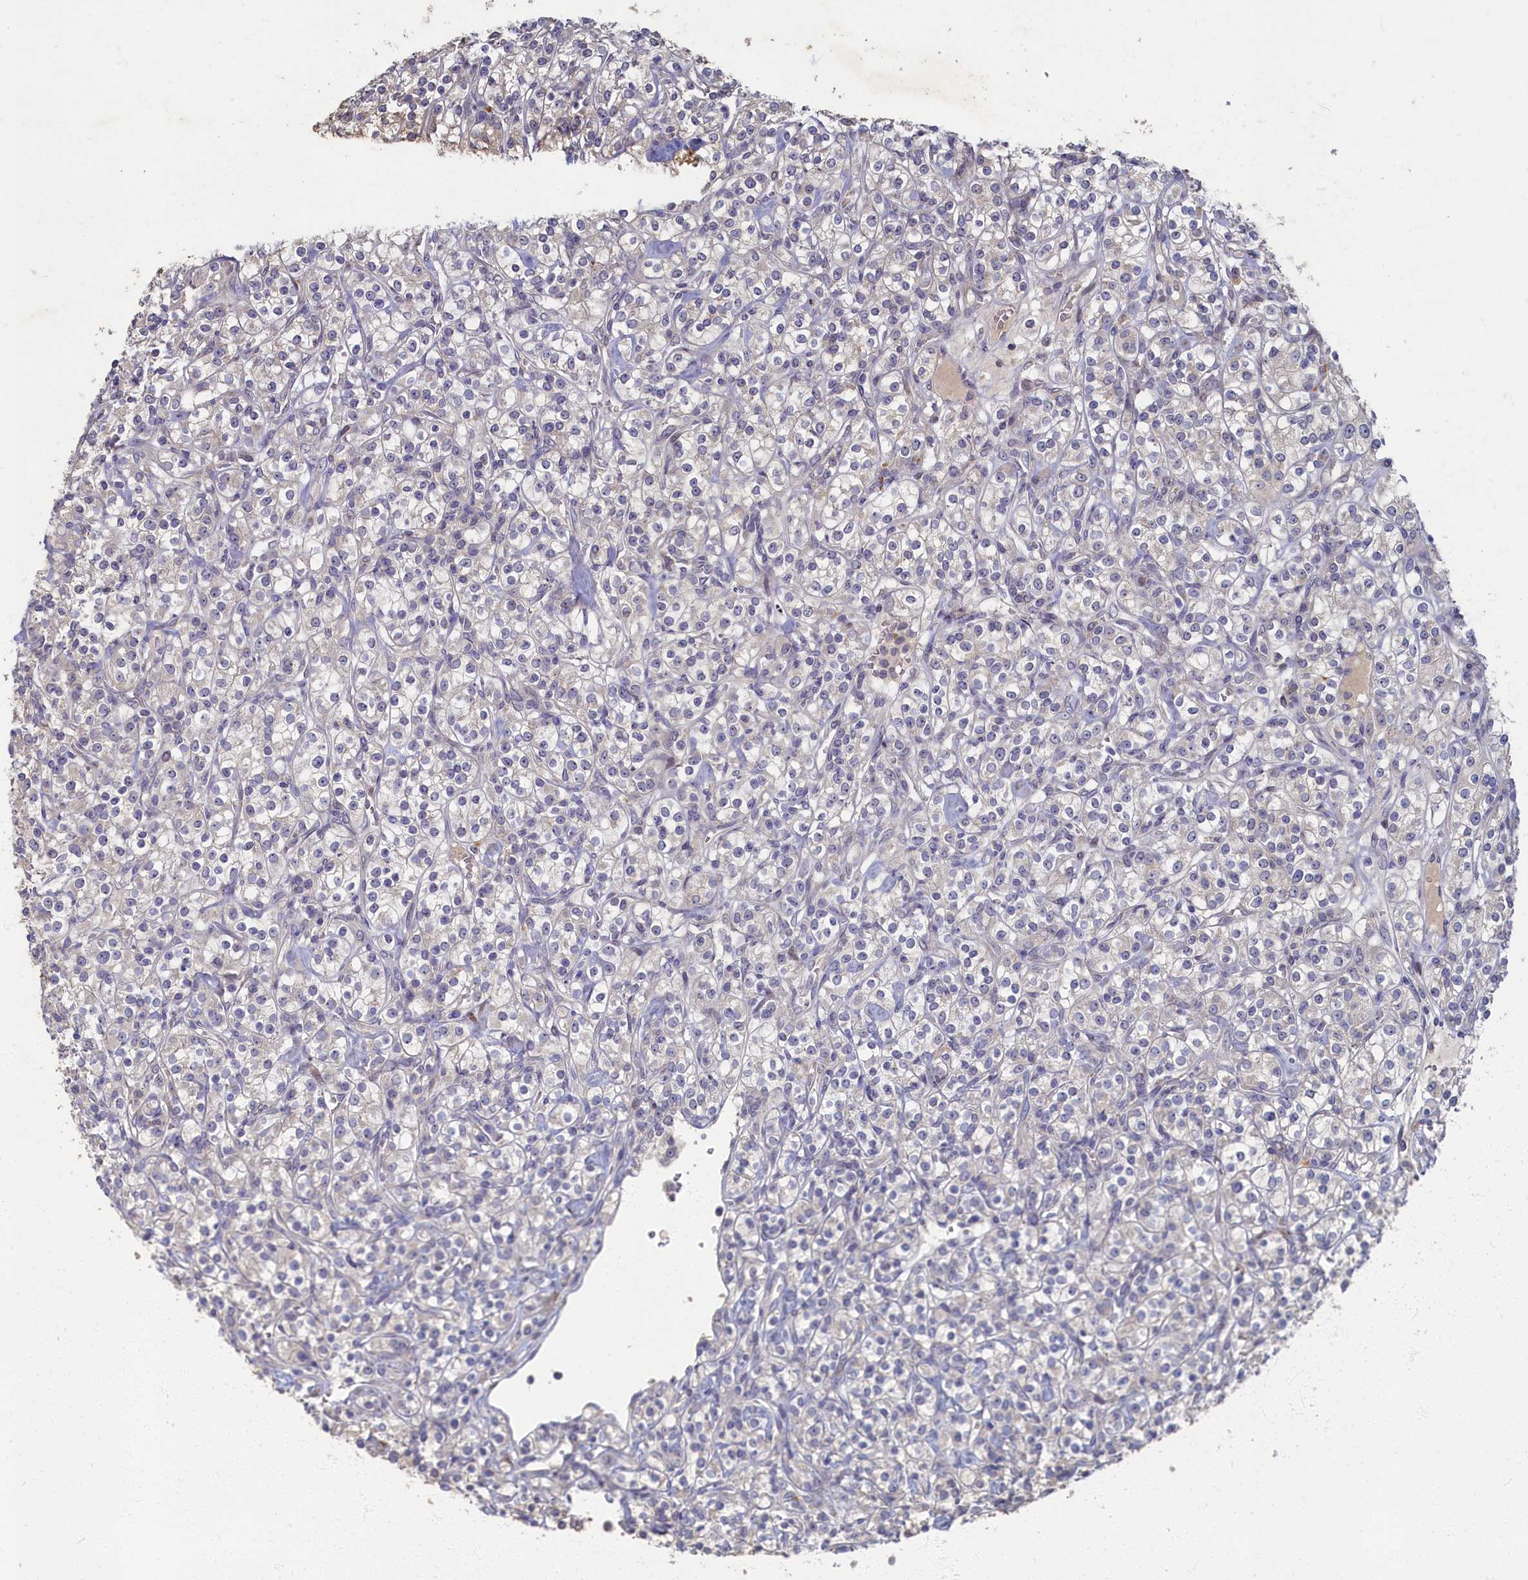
{"staining": {"intensity": "weak", "quantity": "<25%", "location": "cytoplasmic/membranous"}, "tissue": "renal cancer", "cell_type": "Tumor cells", "image_type": "cancer", "snomed": [{"axis": "morphology", "description": "Adenocarcinoma, NOS"}, {"axis": "topography", "description": "Kidney"}], "caption": "Renal adenocarcinoma was stained to show a protein in brown. There is no significant expression in tumor cells.", "gene": "HUNK", "patient": {"sex": "male", "age": 77}}